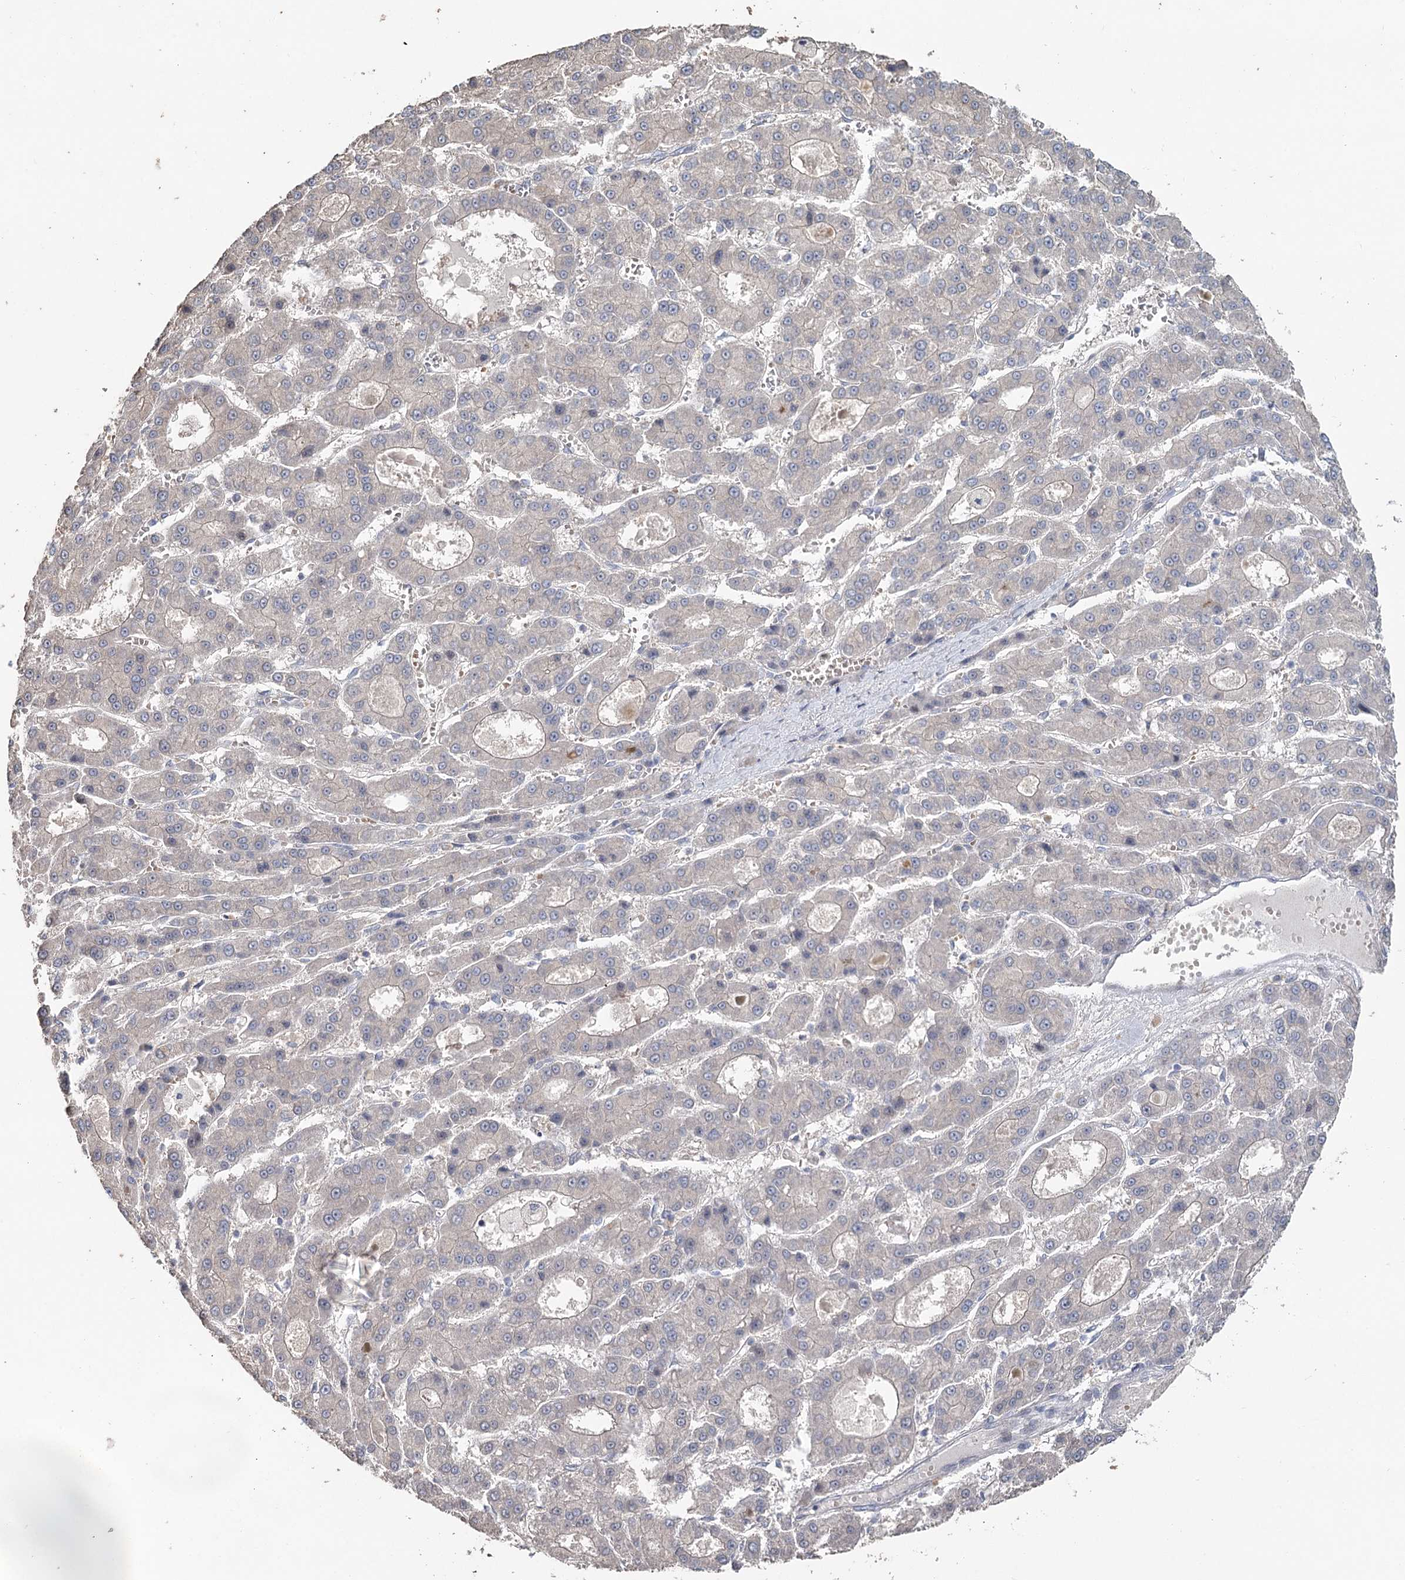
{"staining": {"intensity": "negative", "quantity": "none", "location": "none"}, "tissue": "liver cancer", "cell_type": "Tumor cells", "image_type": "cancer", "snomed": [{"axis": "morphology", "description": "Carcinoma, Hepatocellular, NOS"}, {"axis": "topography", "description": "Liver"}], "caption": "Tumor cells are negative for brown protein staining in liver cancer.", "gene": "MAP3K13", "patient": {"sex": "male", "age": 70}}